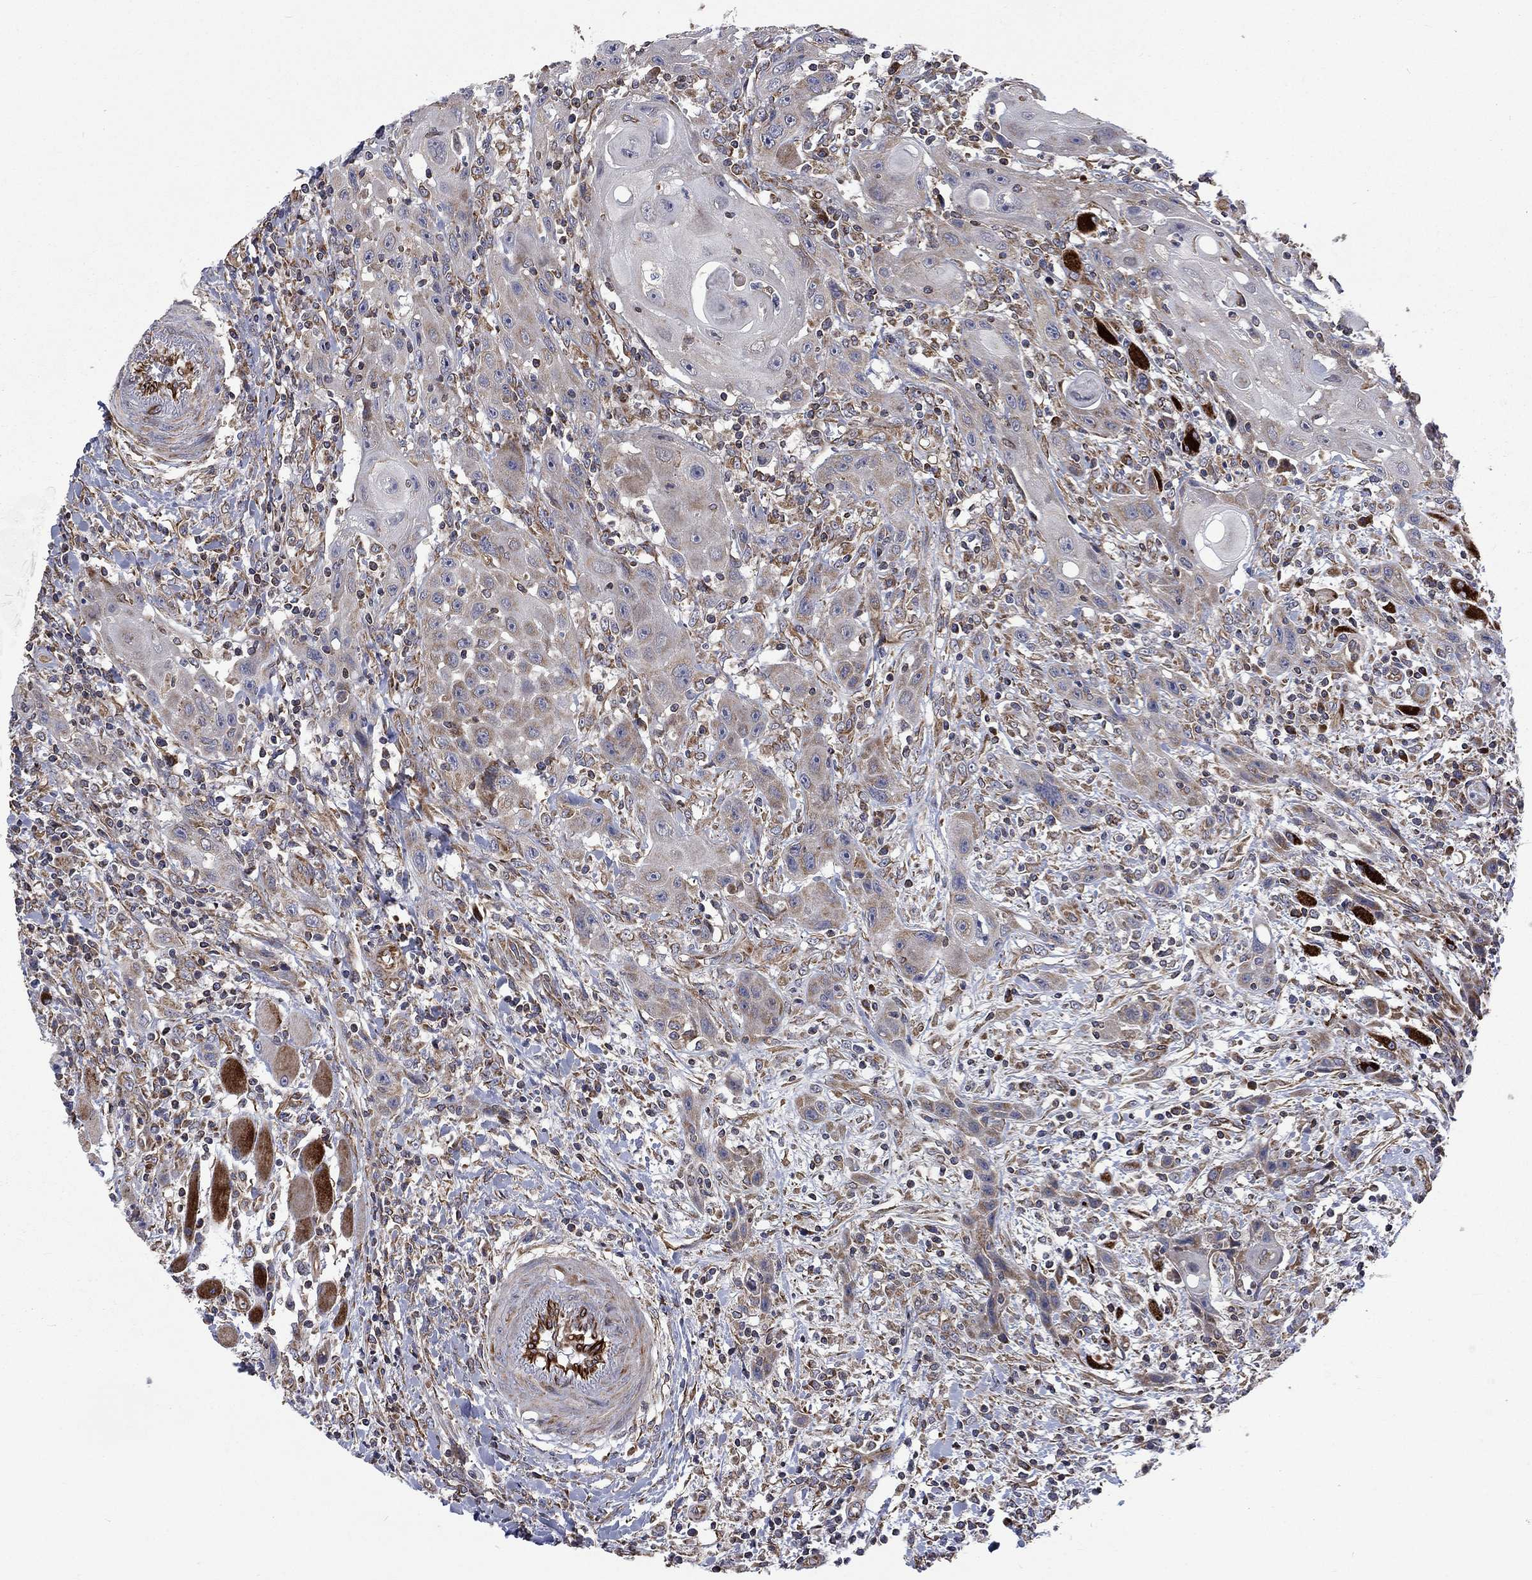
{"staining": {"intensity": "moderate", "quantity": "25%-75%", "location": "cytoplasmic/membranous"}, "tissue": "head and neck cancer", "cell_type": "Tumor cells", "image_type": "cancer", "snomed": [{"axis": "morphology", "description": "Normal tissue, NOS"}, {"axis": "morphology", "description": "Squamous cell carcinoma, NOS"}, {"axis": "topography", "description": "Oral tissue"}, {"axis": "topography", "description": "Head-Neck"}], "caption": "This is a photomicrograph of IHC staining of head and neck squamous cell carcinoma, which shows moderate staining in the cytoplasmic/membranous of tumor cells.", "gene": "NDUFC1", "patient": {"sex": "male", "age": 71}}